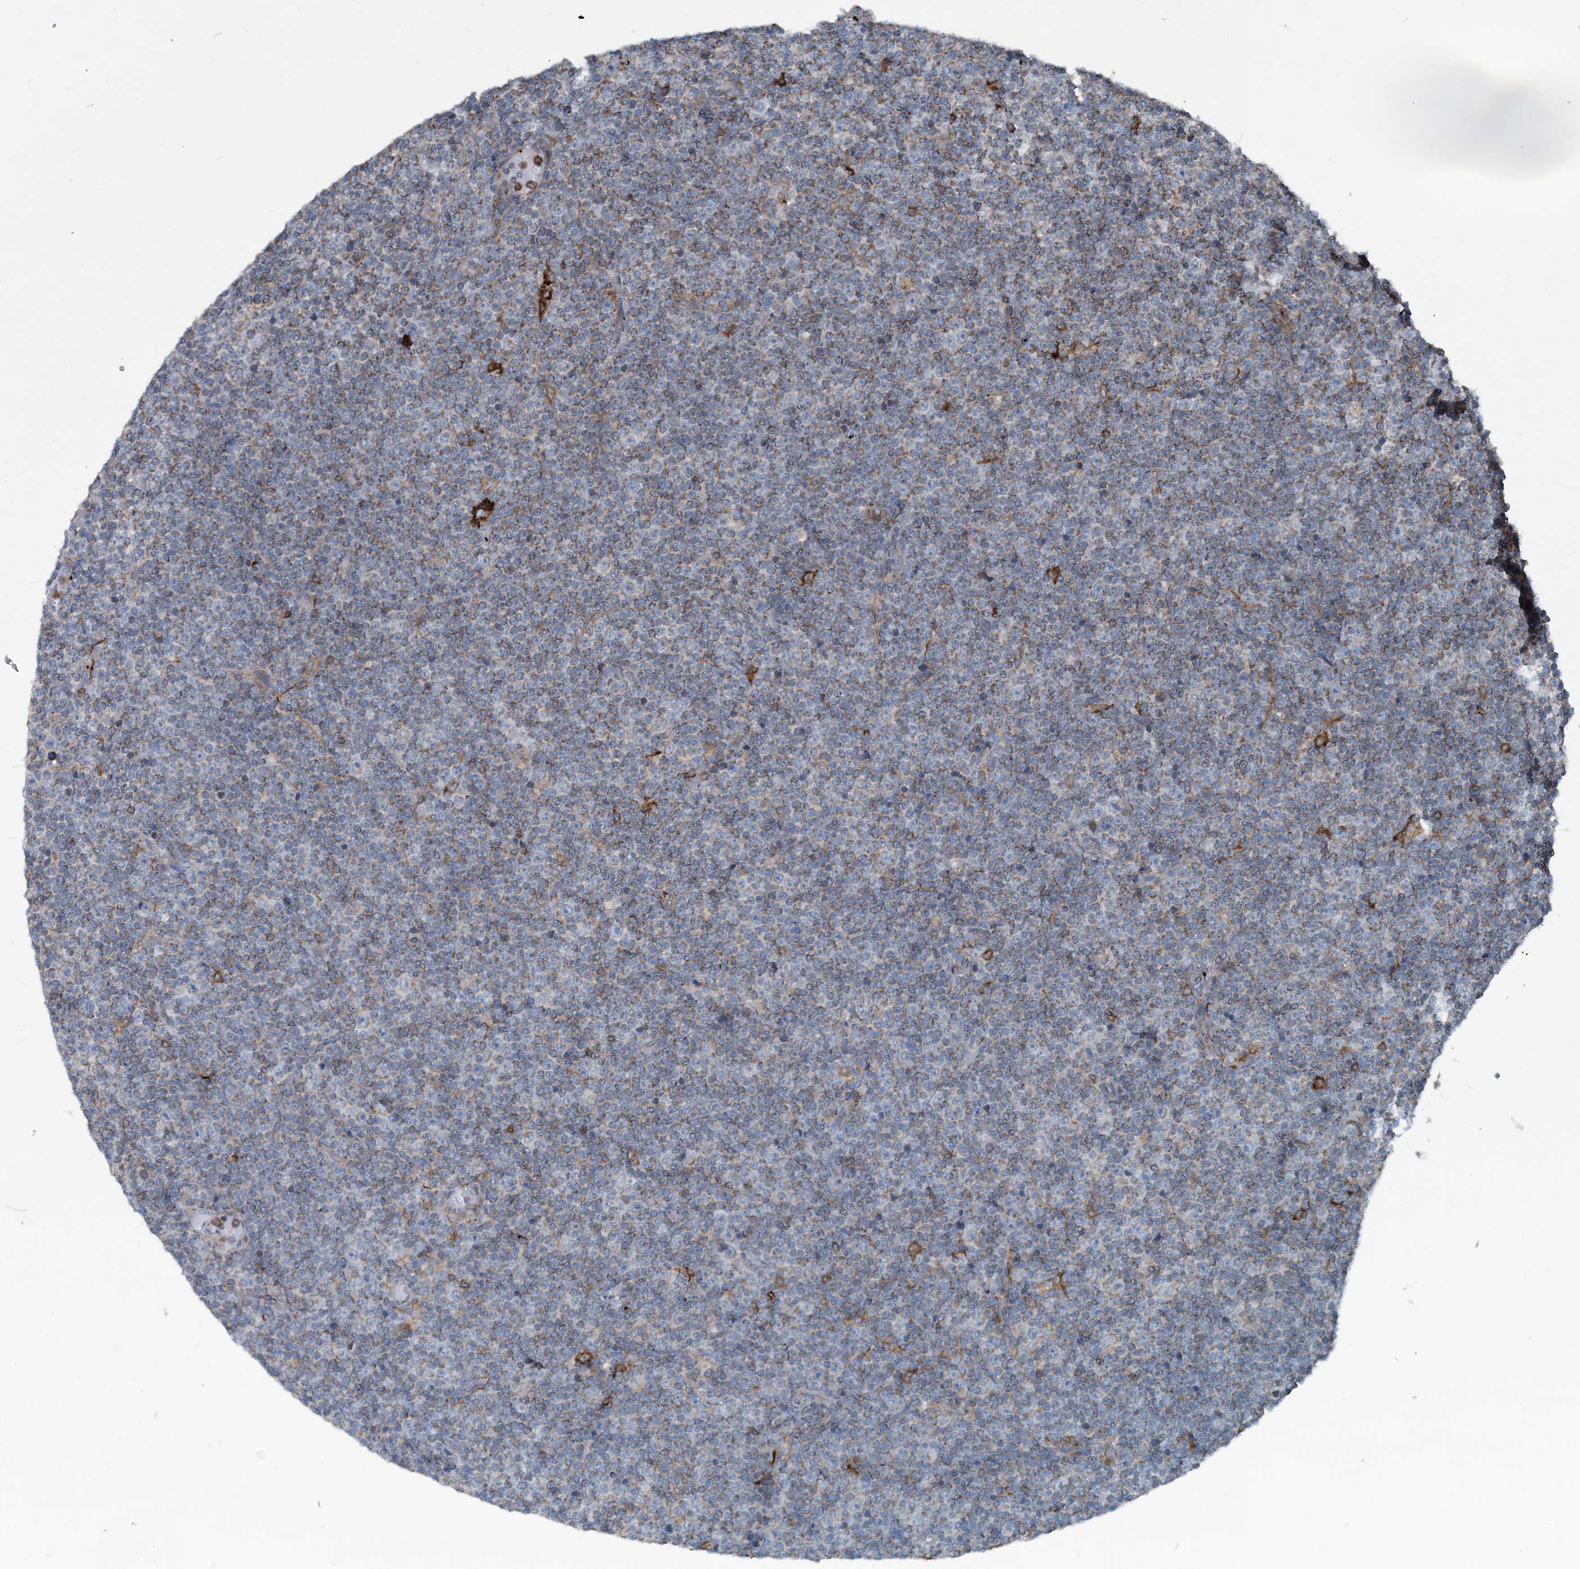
{"staining": {"intensity": "negative", "quantity": "none", "location": "none"}, "tissue": "lymphoma", "cell_type": "Tumor cells", "image_type": "cancer", "snomed": [{"axis": "morphology", "description": "Malignant lymphoma, non-Hodgkin's type, Low grade"}, {"axis": "topography", "description": "Lymph node"}], "caption": "IHC micrograph of human malignant lymphoma, non-Hodgkin's type (low-grade) stained for a protein (brown), which displays no staining in tumor cells. (Immunohistochemistry, brightfield microscopy, high magnification).", "gene": "DGUOK", "patient": {"sex": "female", "age": 67}}